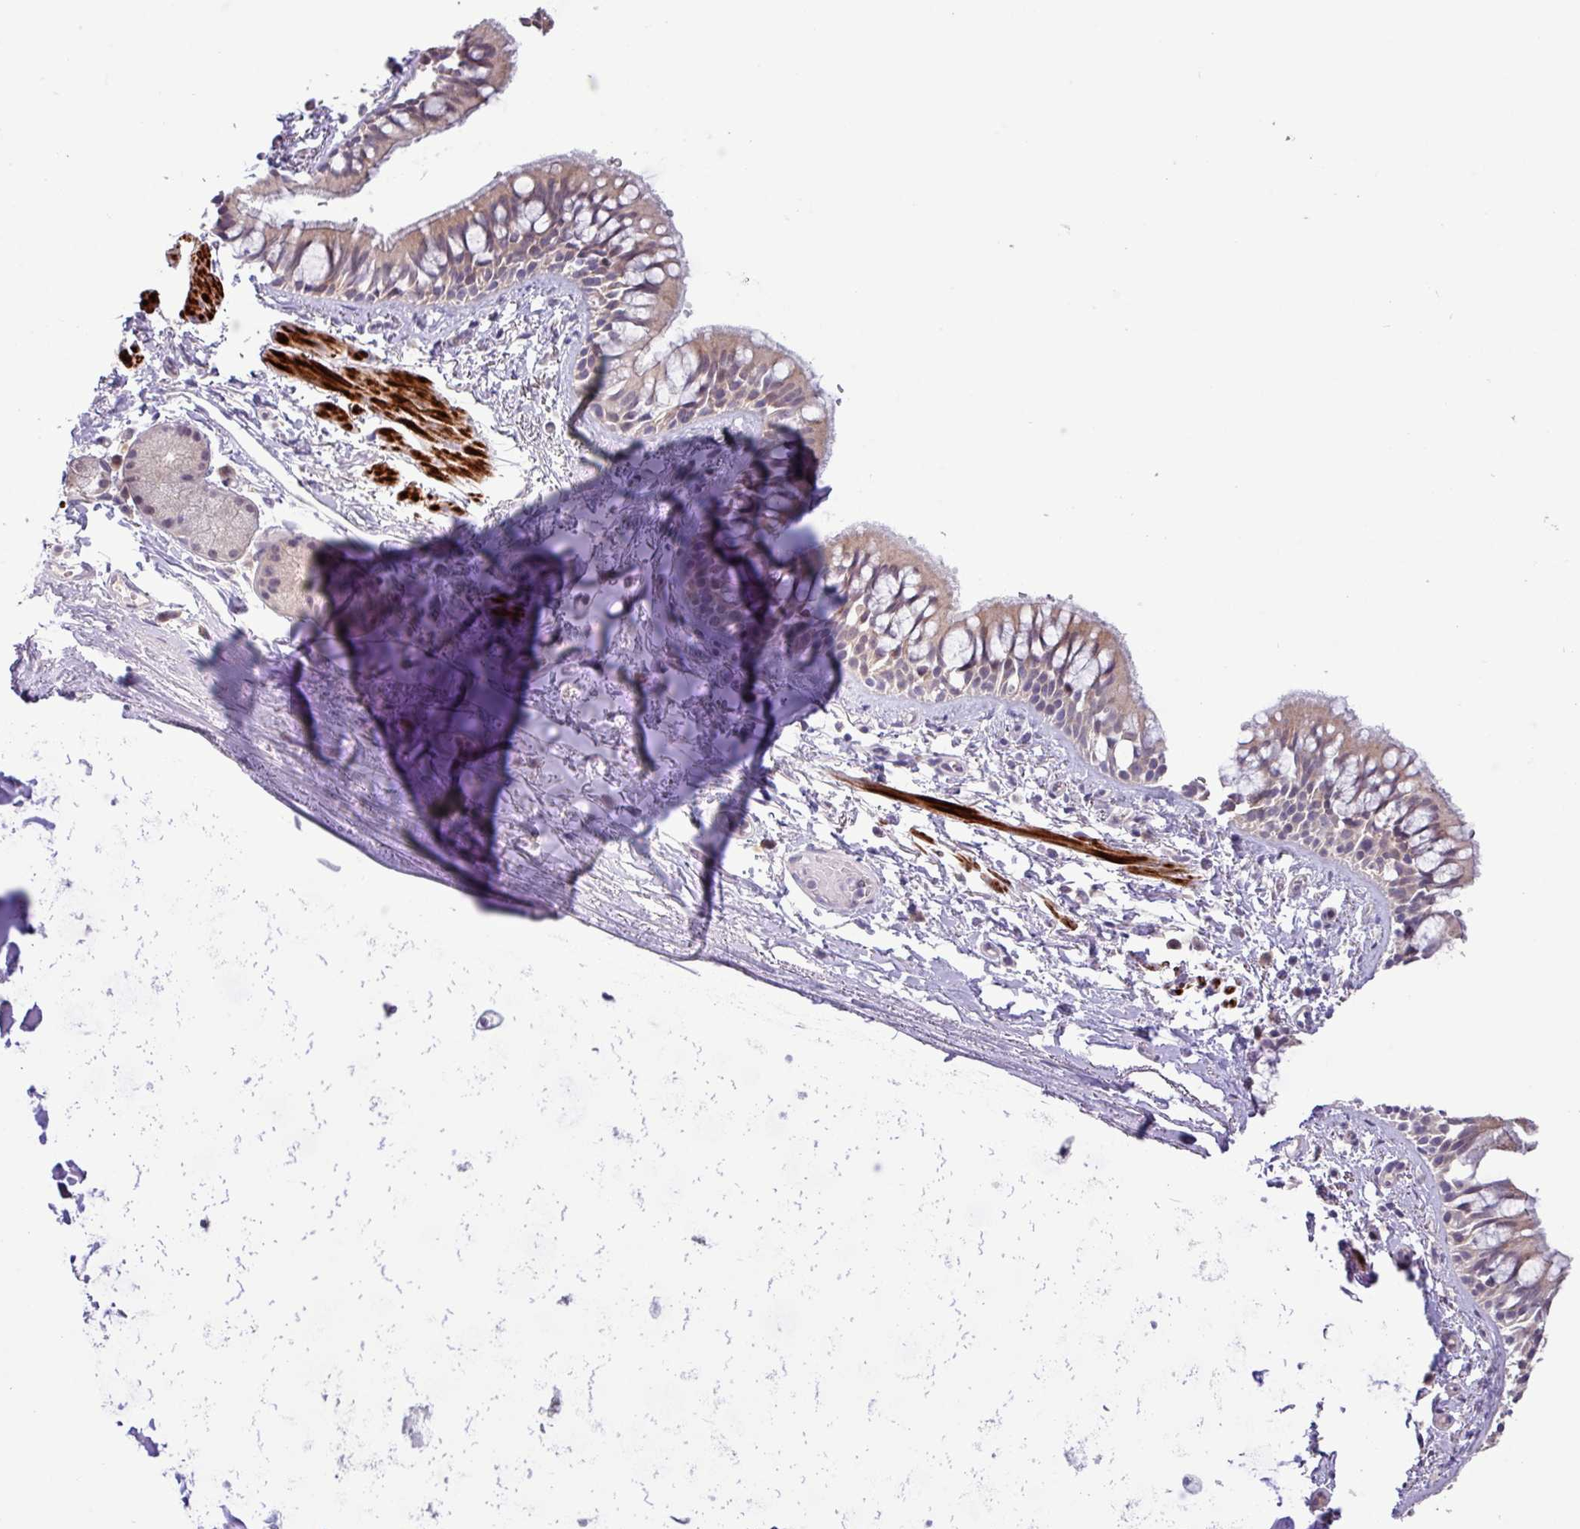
{"staining": {"intensity": "weak", "quantity": "<25%", "location": "cytoplasmic/membranous,nuclear"}, "tissue": "bronchus", "cell_type": "Respiratory epithelial cells", "image_type": "normal", "snomed": [{"axis": "morphology", "description": "Normal tissue, NOS"}, {"axis": "topography", "description": "Lymph node"}, {"axis": "topography", "description": "Cartilage tissue"}, {"axis": "topography", "description": "Bronchus"}], "caption": "DAB immunohistochemical staining of unremarkable bronchus exhibits no significant expression in respiratory epithelial cells. (DAB immunohistochemistry (IHC) visualized using brightfield microscopy, high magnification).", "gene": "RIPPLY1", "patient": {"sex": "female", "age": 70}}